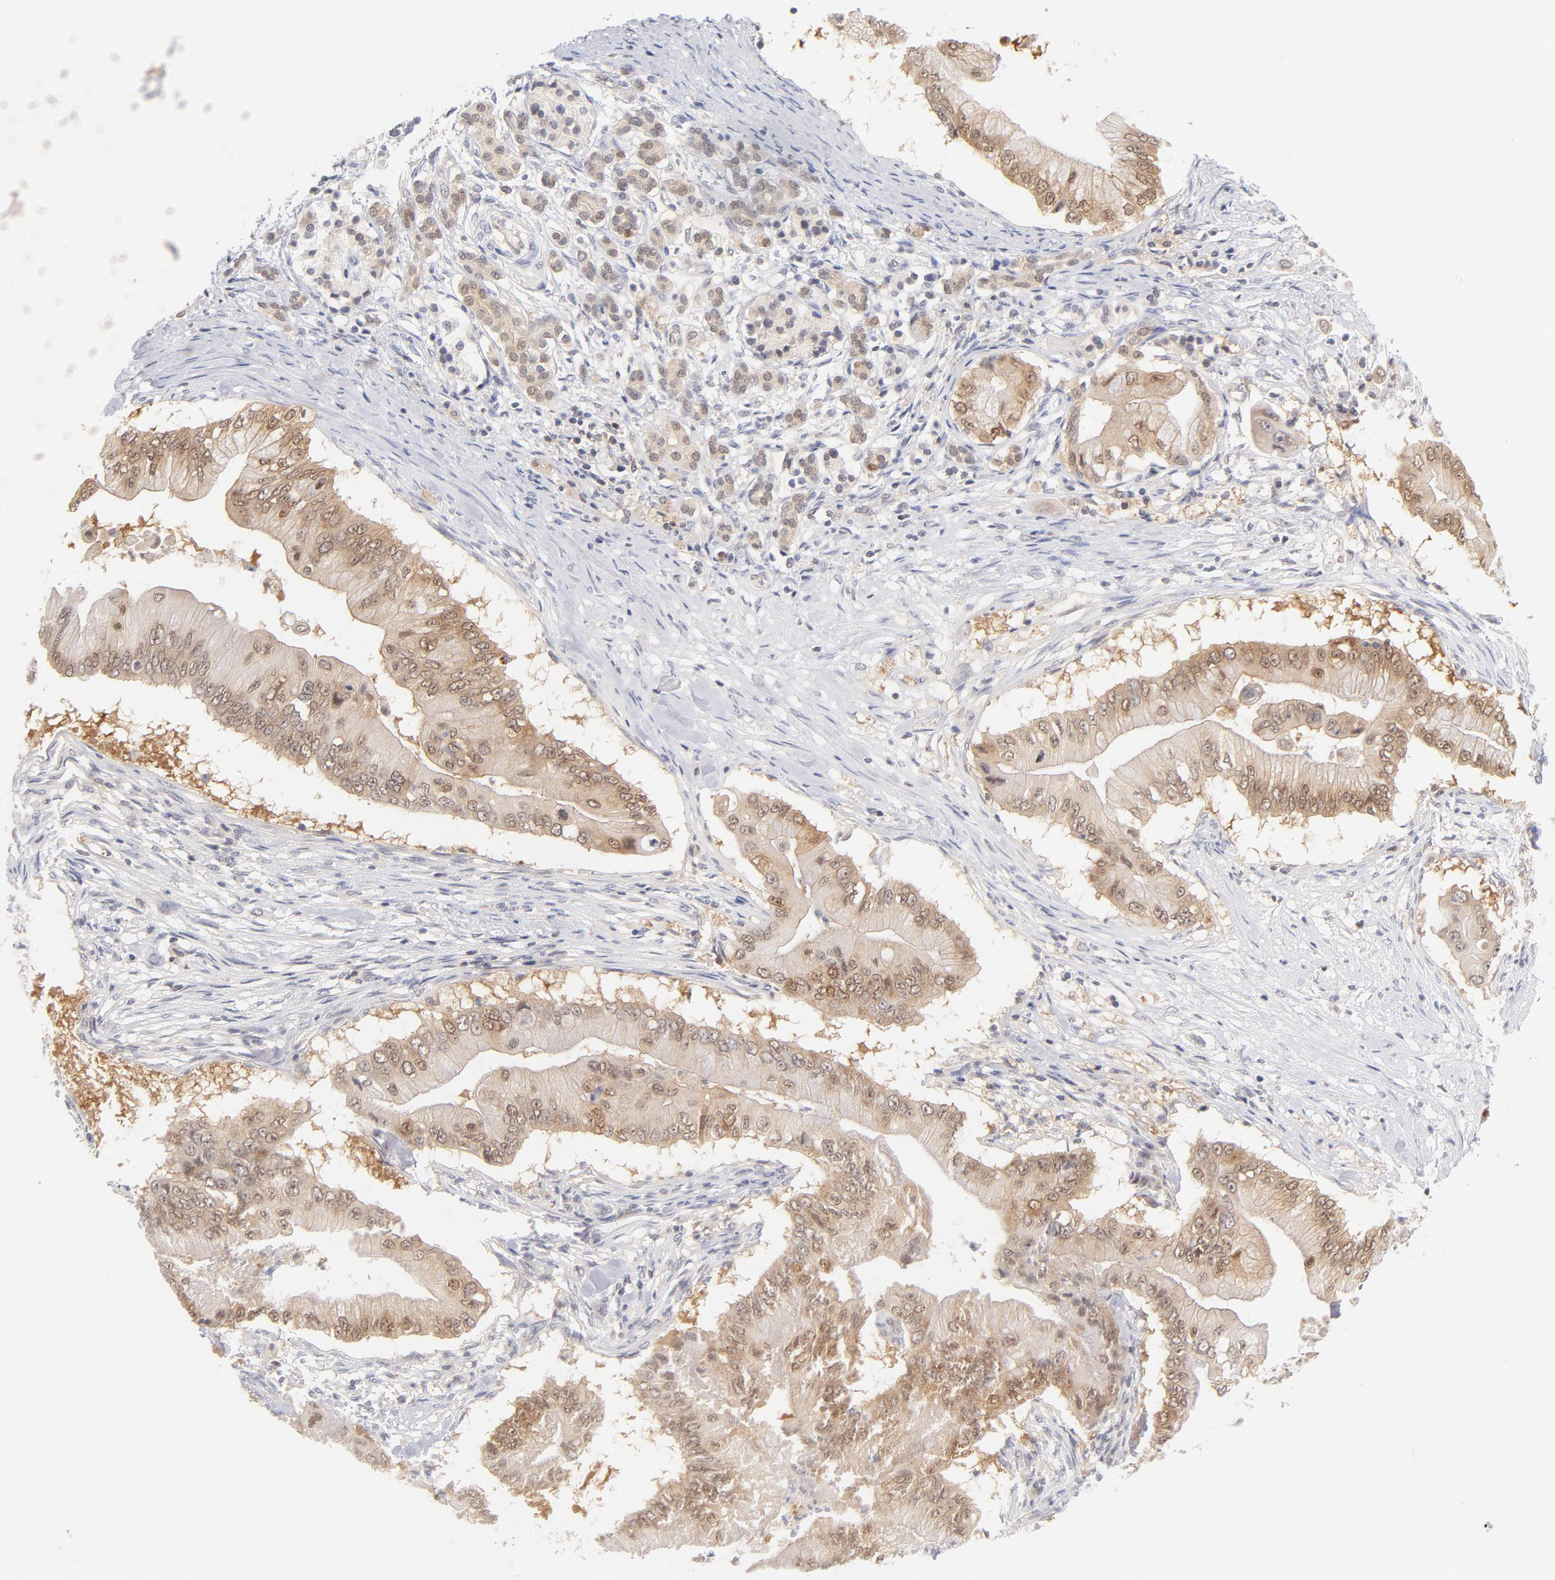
{"staining": {"intensity": "weak", "quantity": ">75%", "location": "cytoplasmic/membranous,nuclear"}, "tissue": "pancreatic cancer", "cell_type": "Tumor cells", "image_type": "cancer", "snomed": [{"axis": "morphology", "description": "Adenocarcinoma, NOS"}, {"axis": "topography", "description": "Pancreas"}], "caption": "Protein staining reveals weak cytoplasmic/membranous and nuclear expression in approximately >75% of tumor cells in pancreatic cancer (adenocarcinoma).", "gene": "CASP6", "patient": {"sex": "male", "age": 62}}